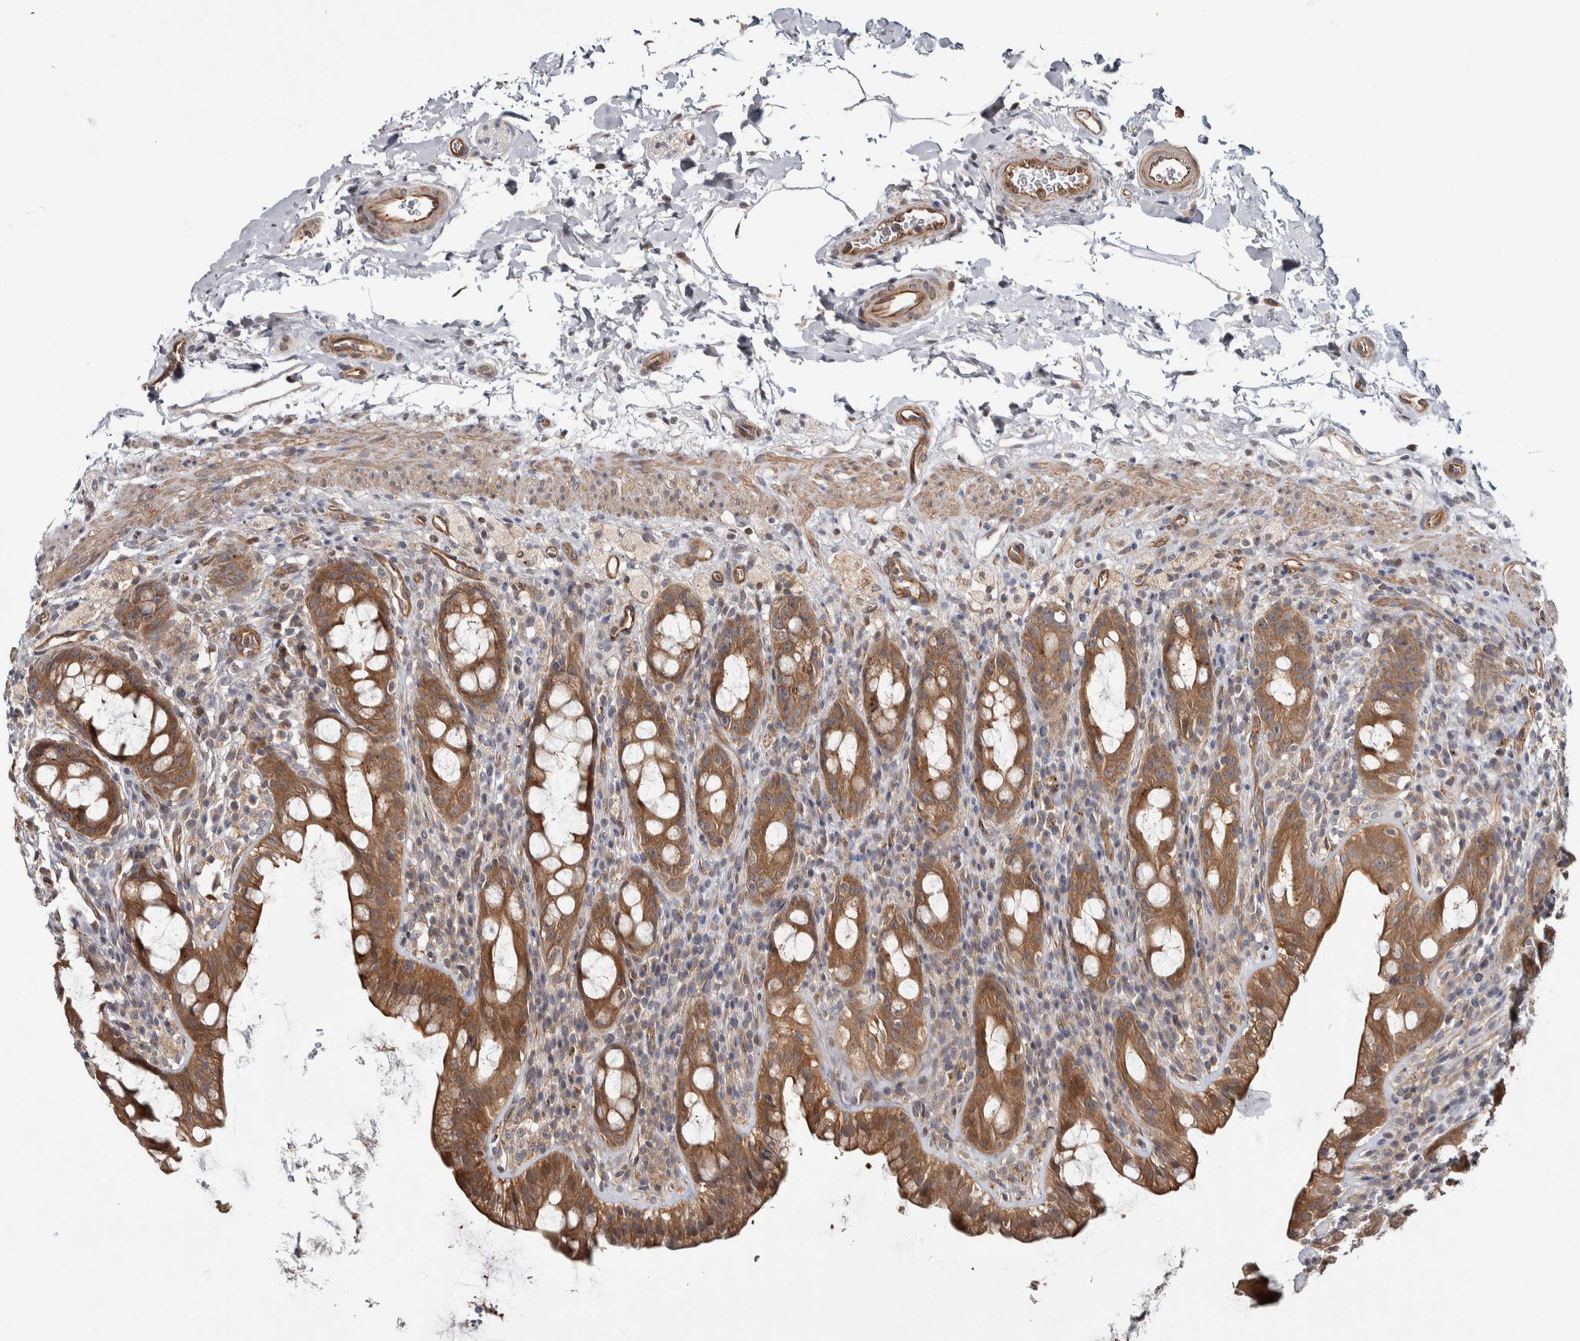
{"staining": {"intensity": "moderate", "quantity": ">75%", "location": "cytoplasmic/membranous"}, "tissue": "rectum", "cell_type": "Glandular cells", "image_type": "normal", "snomed": [{"axis": "morphology", "description": "Normal tissue, NOS"}, {"axis": "topography", "description": "Rectum"}], "caption": "The photomicrograph demonstrates a brown stain indicating the presence of a protein in the cytoplasmic/membranous of glandular cells in rectum.", "gene": "CHMP4C", "patient": {"sex": "male", "age": 44}}